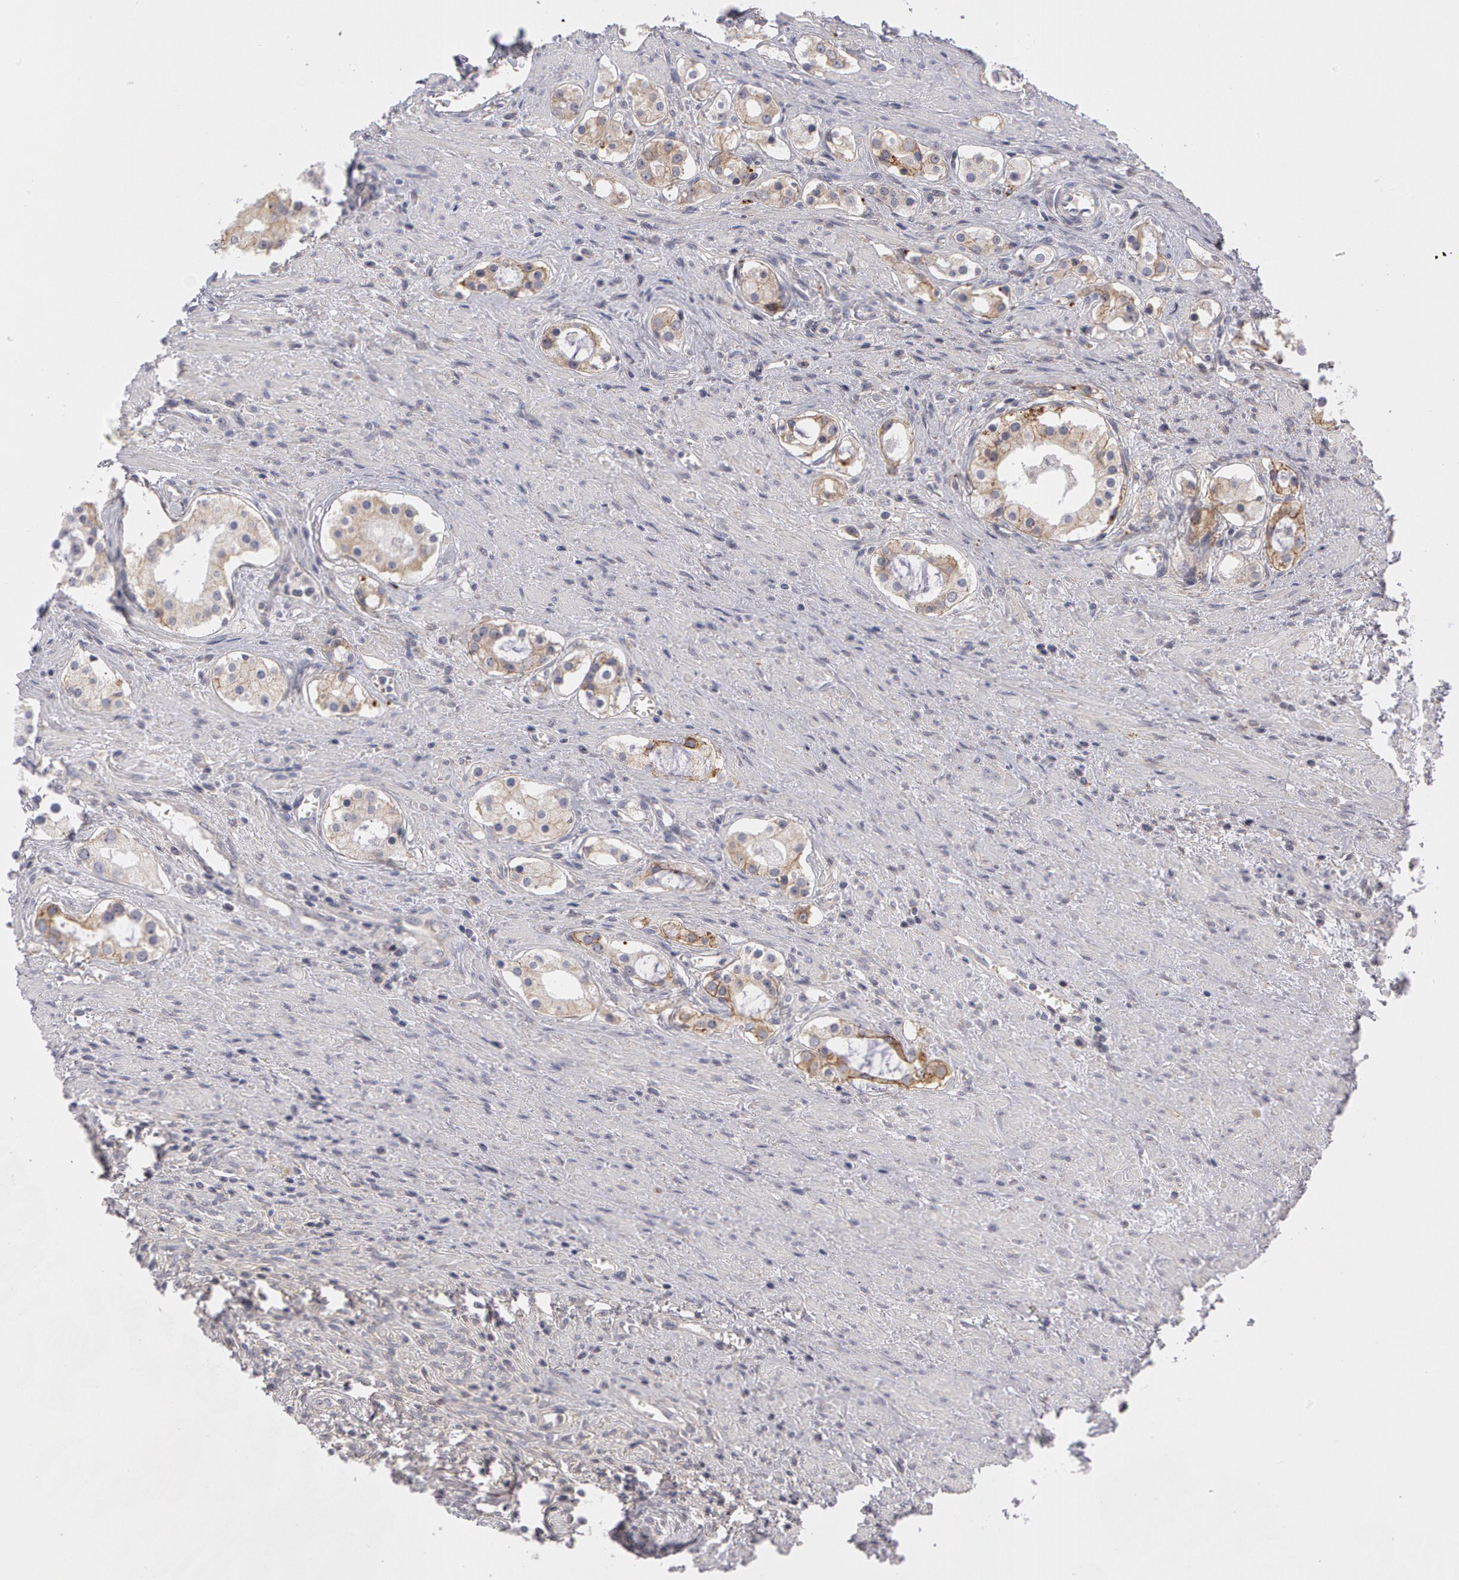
{"staining": {"intensity": "weak", "quantity": "25%-75%", "location": "cytoplasmic/membranous"}, "tissue": "prostate cancer", "cell_type": "Tumor cells", "image_type": "cancer", "snomed": [{"axis": "morphology", "description": "Adenocarcinoma, Medium grade"}, {"axis": "topography", "description": "Prostate"}], "caption": "DAB immunohistochemical staining of human prostate medium-grade adenocarcinoma shows weak cytoplasmic/membranous protein expression in about 25%-75% of tumor cells.", "gene": "ERBB2", "patient": {"sex": "male", "age": 73}}